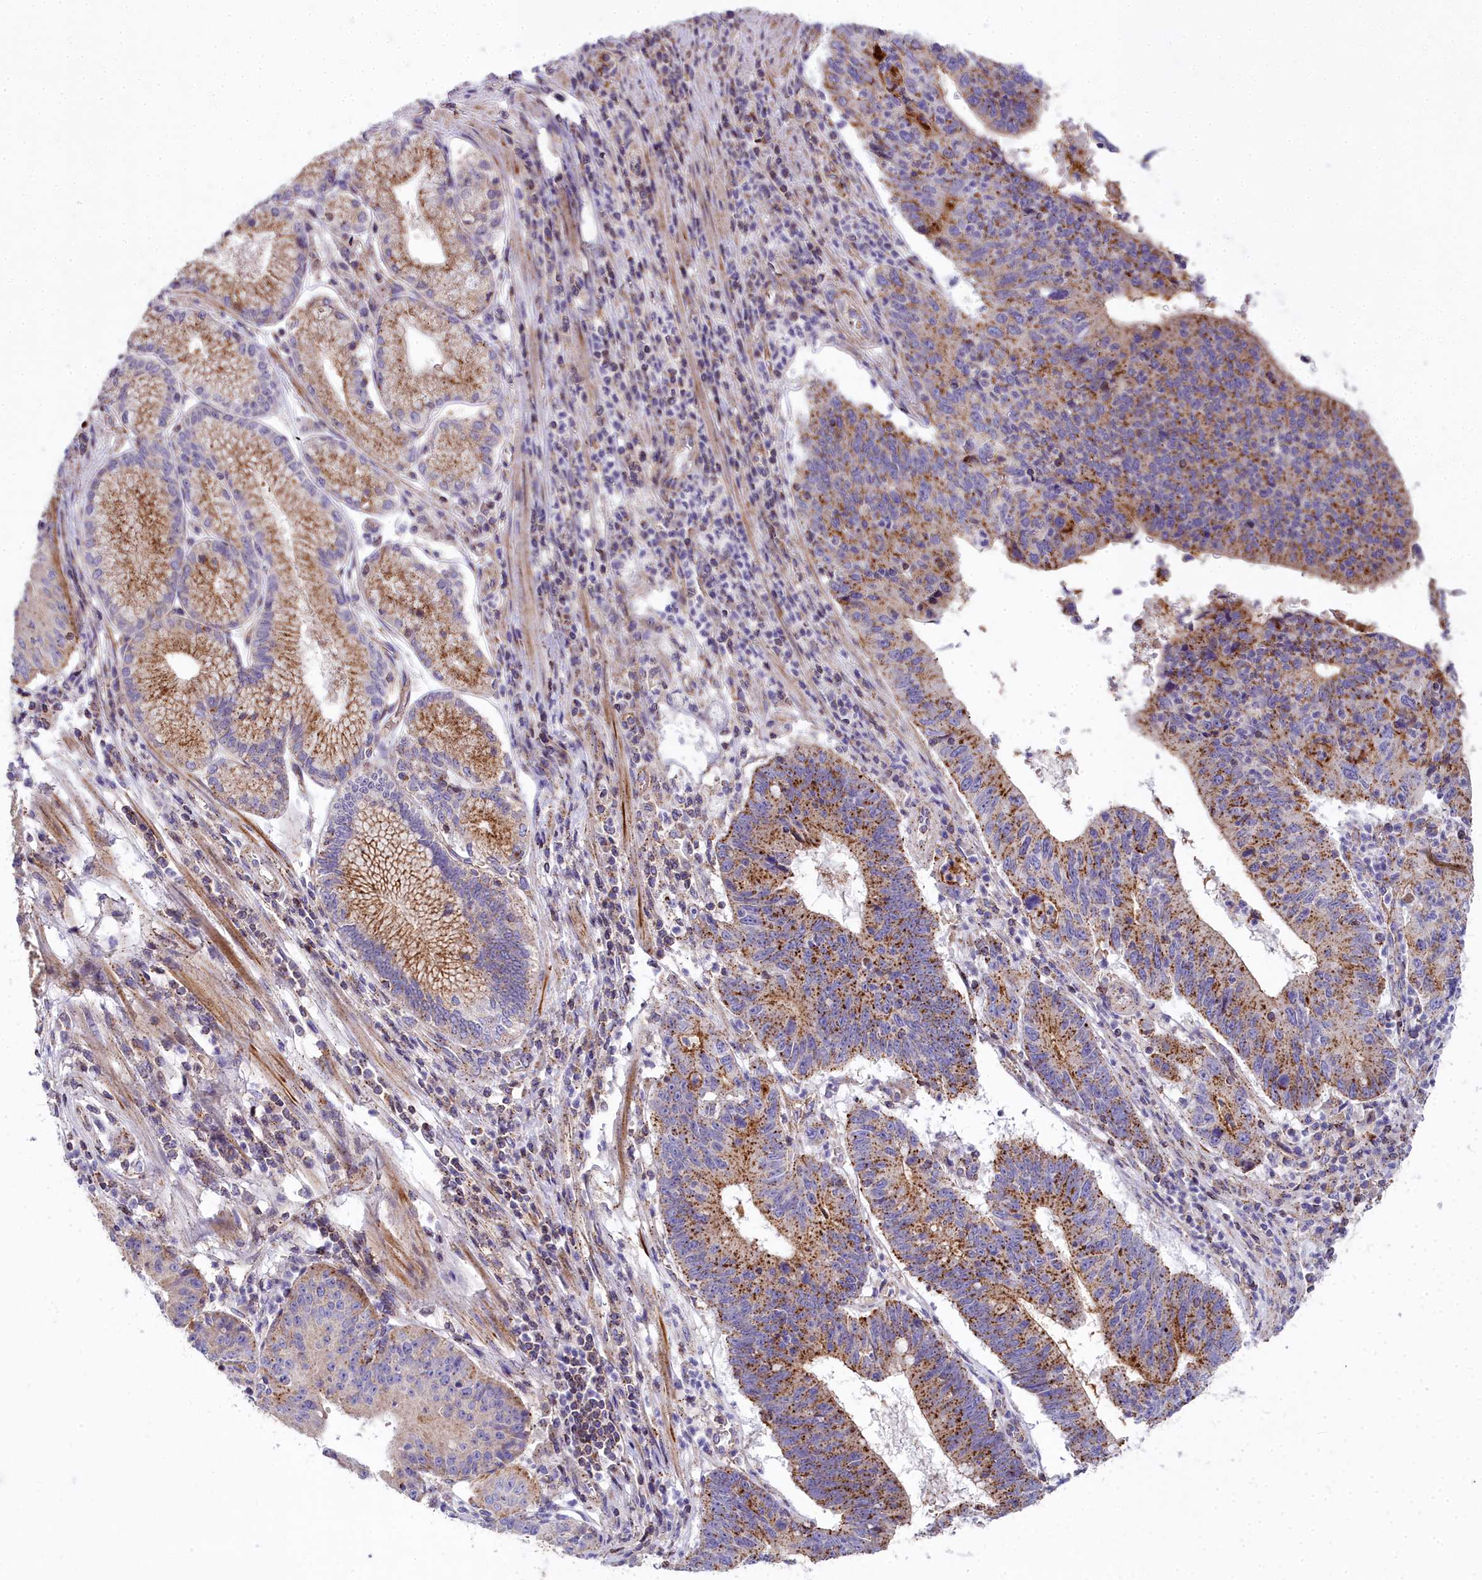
{"staining": {"intensity": "moderate", "quantity": ">75%", "location": "cytoplasmic/membranous"}, "tissue": "stomach cancer", "cell_type": "Tumor cells", "image_type": "cancer", "snomed": [{"axis": "morphology", "description": "Adenocarcinoma, NOS"}, {"axis": "topography", "description": "Stomach"}], "caption": "A brown stain labels moderate cytoplasmic/membranous positivity of a protein in human stomach cancer tumor cells.", "gene": "FRMPD1", "patient": {"sex": "male", "age": 59}}